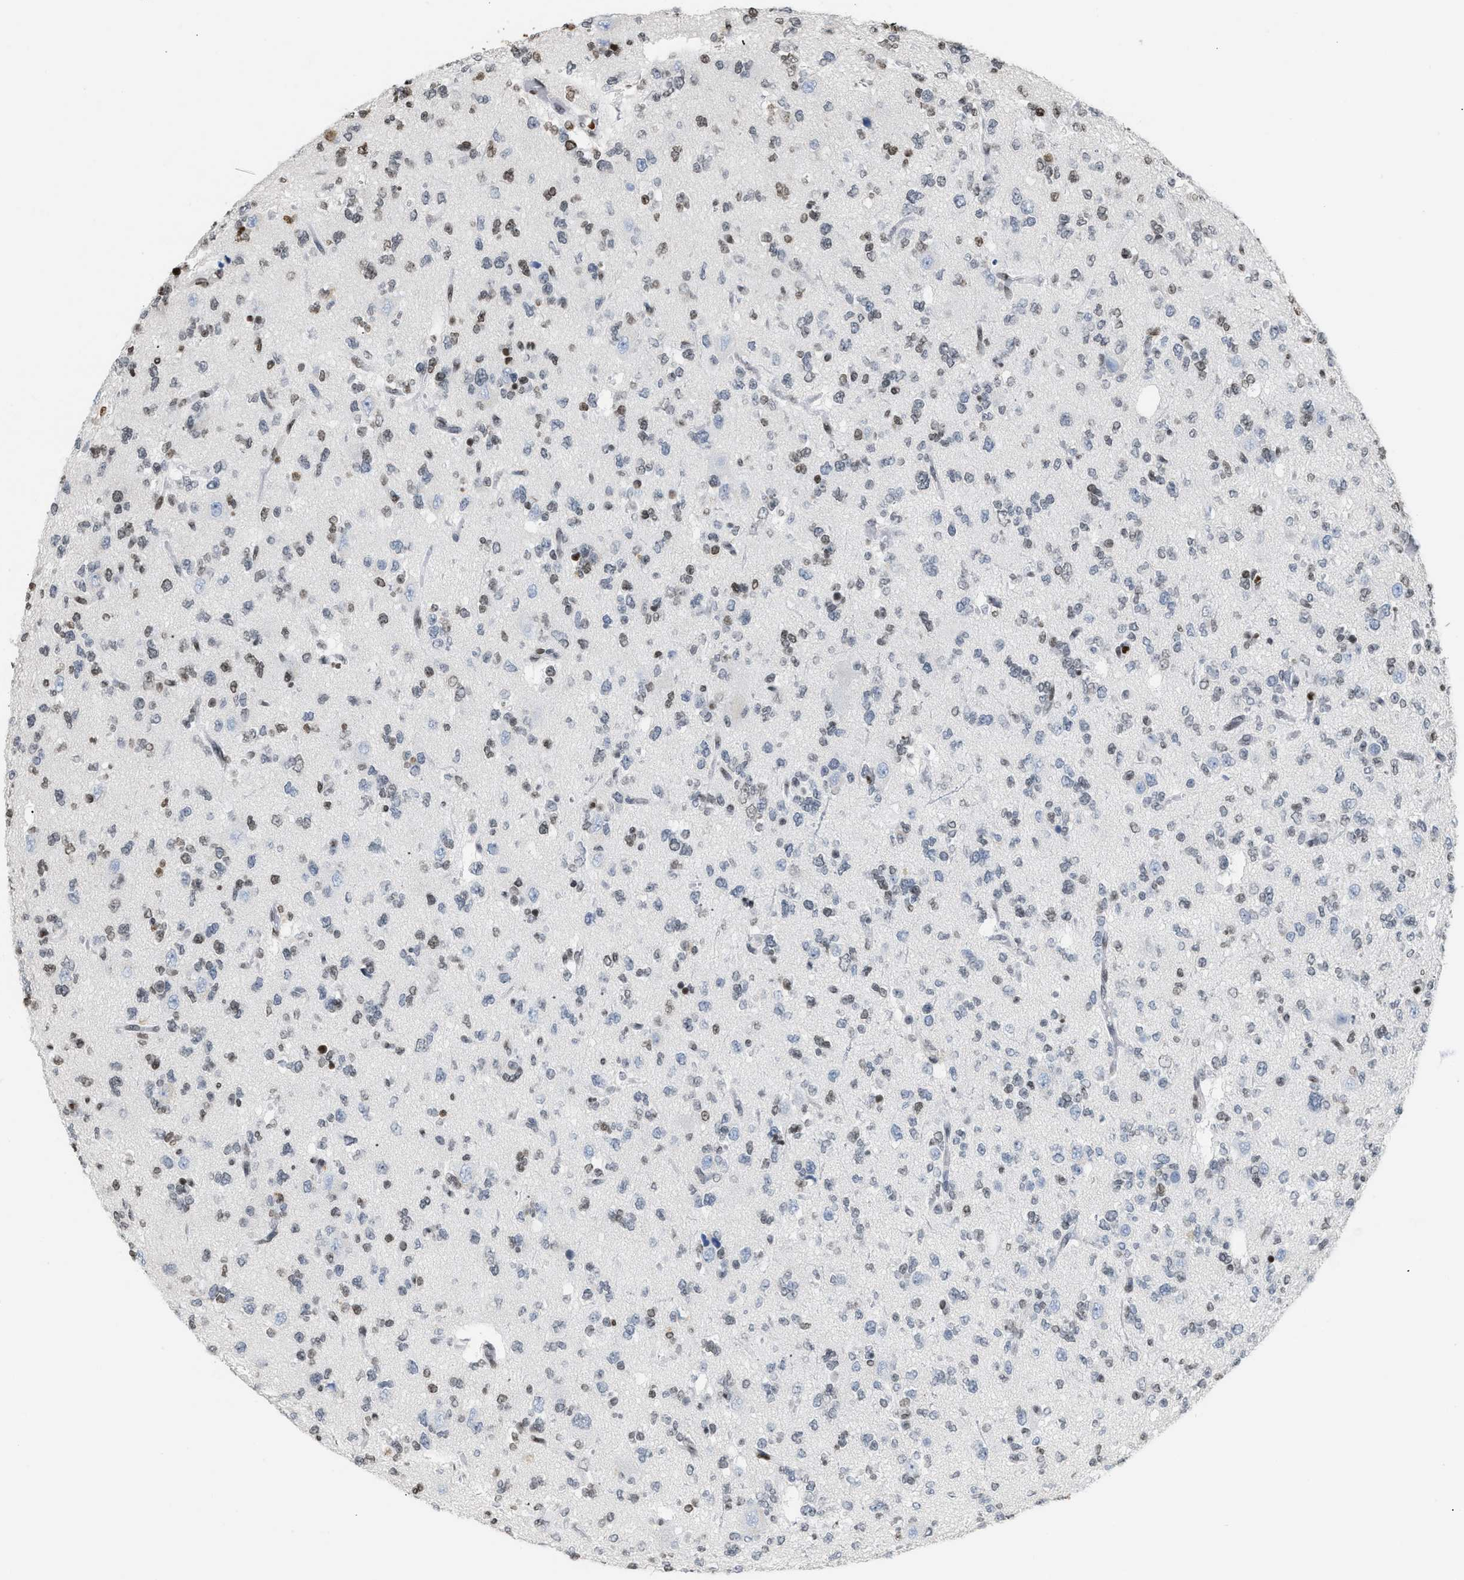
{"staining": {"intensity": "weak", "quantity": "25%-75%", "location": "nuclear"}, "tissue": "glioma", "cell_type": "Tumor cells", "image_type": "cancer", "snomed": [{"axis": "morphology", "description": "Glioma, malignant, Low grade"}, {"axis": "topography", "description": "Brain"}], "caption": "A low amount of weak nuclear expression is identified in approximately 25%-75% of tumor cells in glioma tissue.", "gene": "HMGN2", "patient": {"sex": "male", "age": 38}}